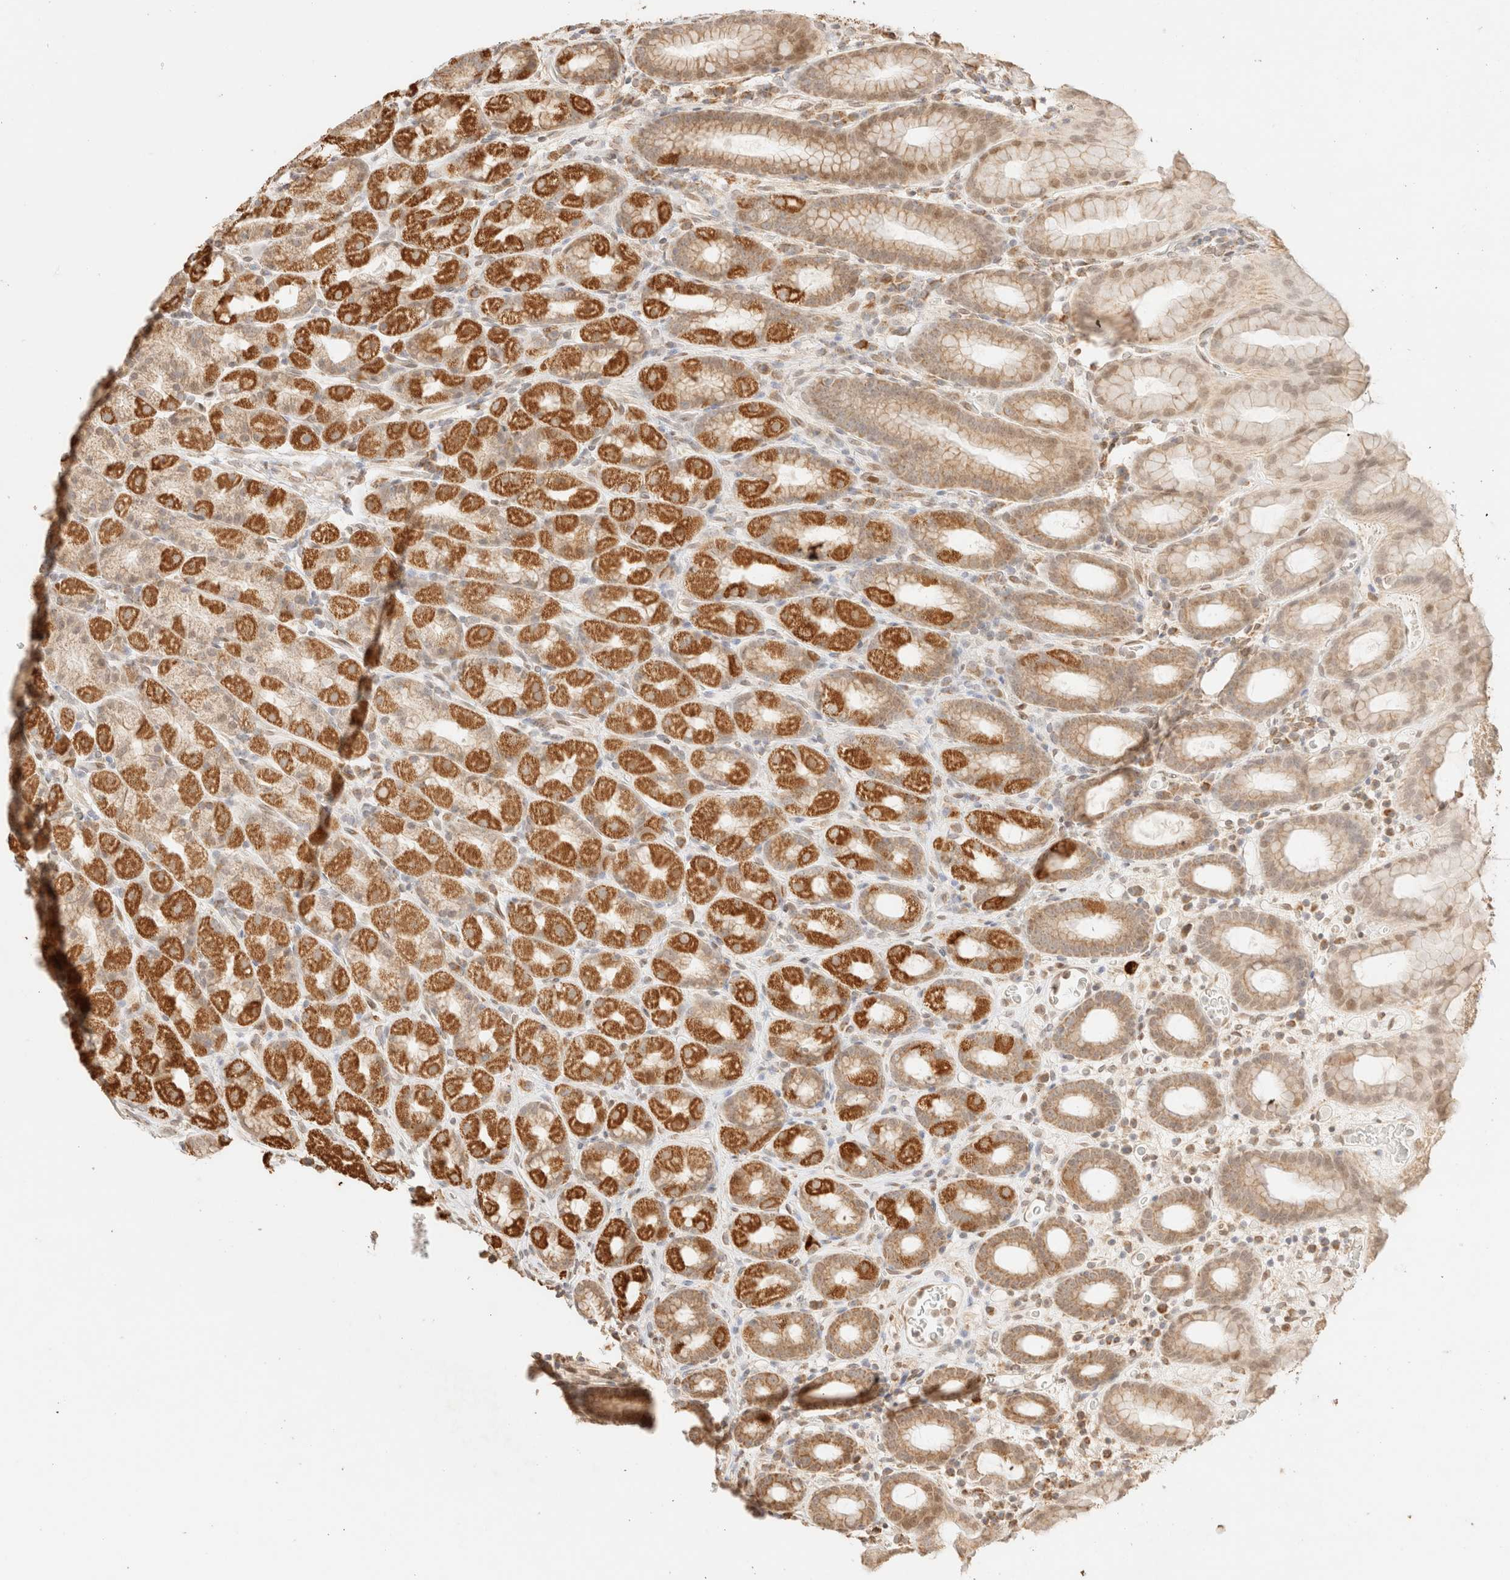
{"staining": {"intensity": "moderate", "quantity": ">75%", "location": "cytoplasmic/membranous,nuclear"}, "tissue": "stomach", "cell_type": "Glandular cells", "image_type": "normal", "snomed": [{"axis": "morphology", "description": "Normal tissue, NOS"}, {"axis": "topography", "description": "Stomach, upper"}], "caption": "A medium amount of moderate cytoplasmic/membranous,nuclear expression is present in about >75% of glandular cells in normal stomach.", "gene": "TACO1", "patient": {"sex": "male", "age": 68}}